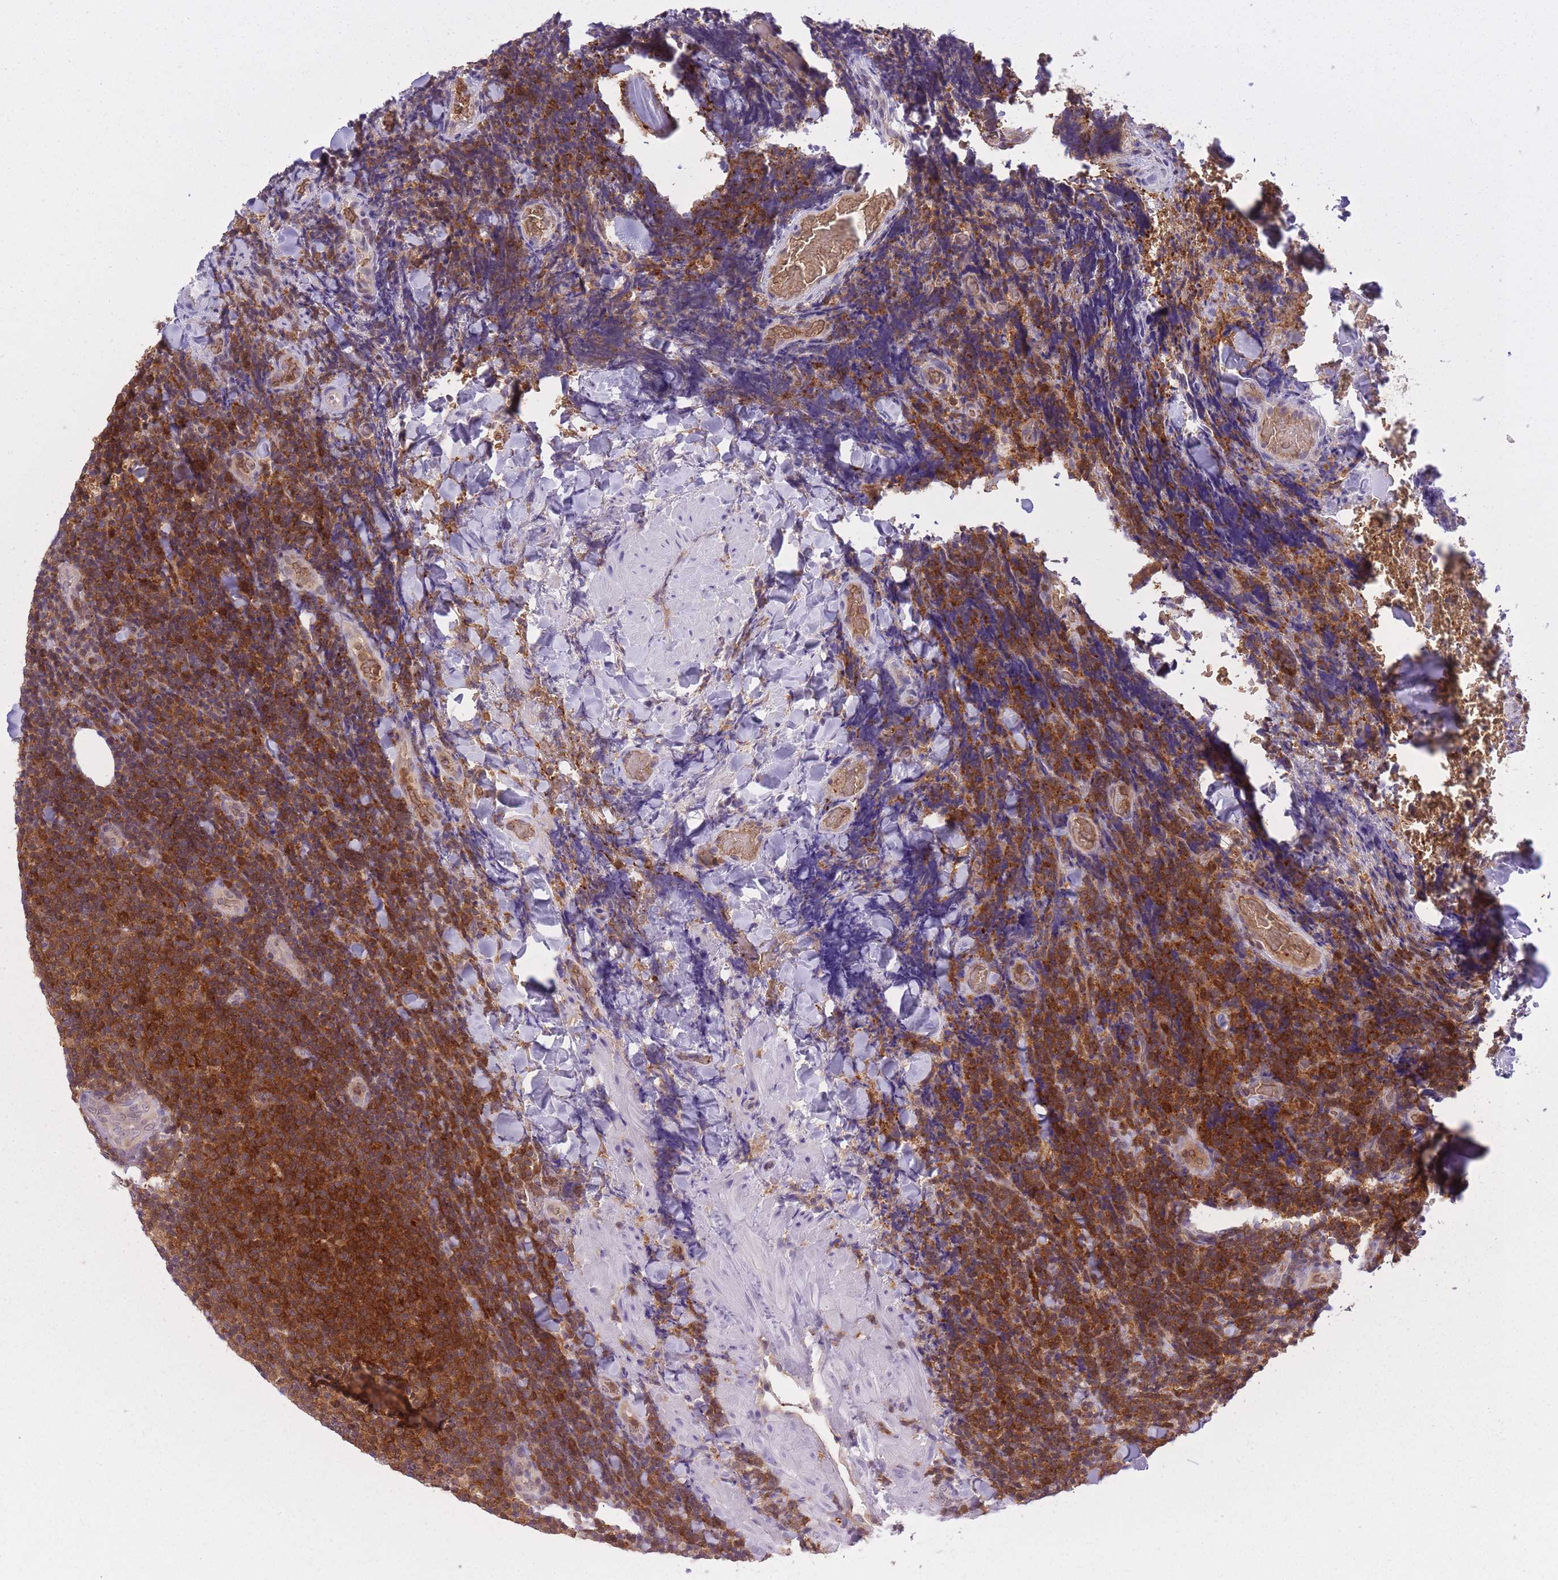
{"staining": {"intensity": "strong", "quantity": ">75%", "location": "cytoplasmic/membranous,nuclear"}, "tissue": "lymphoma", "cell_type": "Tumor cells", "image_type": "cancer", "snomed": [{"axis": "morphology", "description": "Malignant lymphoma, non-Hodgkin's type, Low grade"}, {"axis": "topography", "description": "Lymph node"}], "caption": "A brown stain highlights strong cytoplasmic/membranous and nuclear positivity of a protein in human malignant lymphoma, non-Hodgkin's type (low-grade) tumor cells. (brown staining indicates protein expression, while blue staining denotes nuclei).", "gene": "CXorf38", "patient": {"sex": "male", "age": 66}}